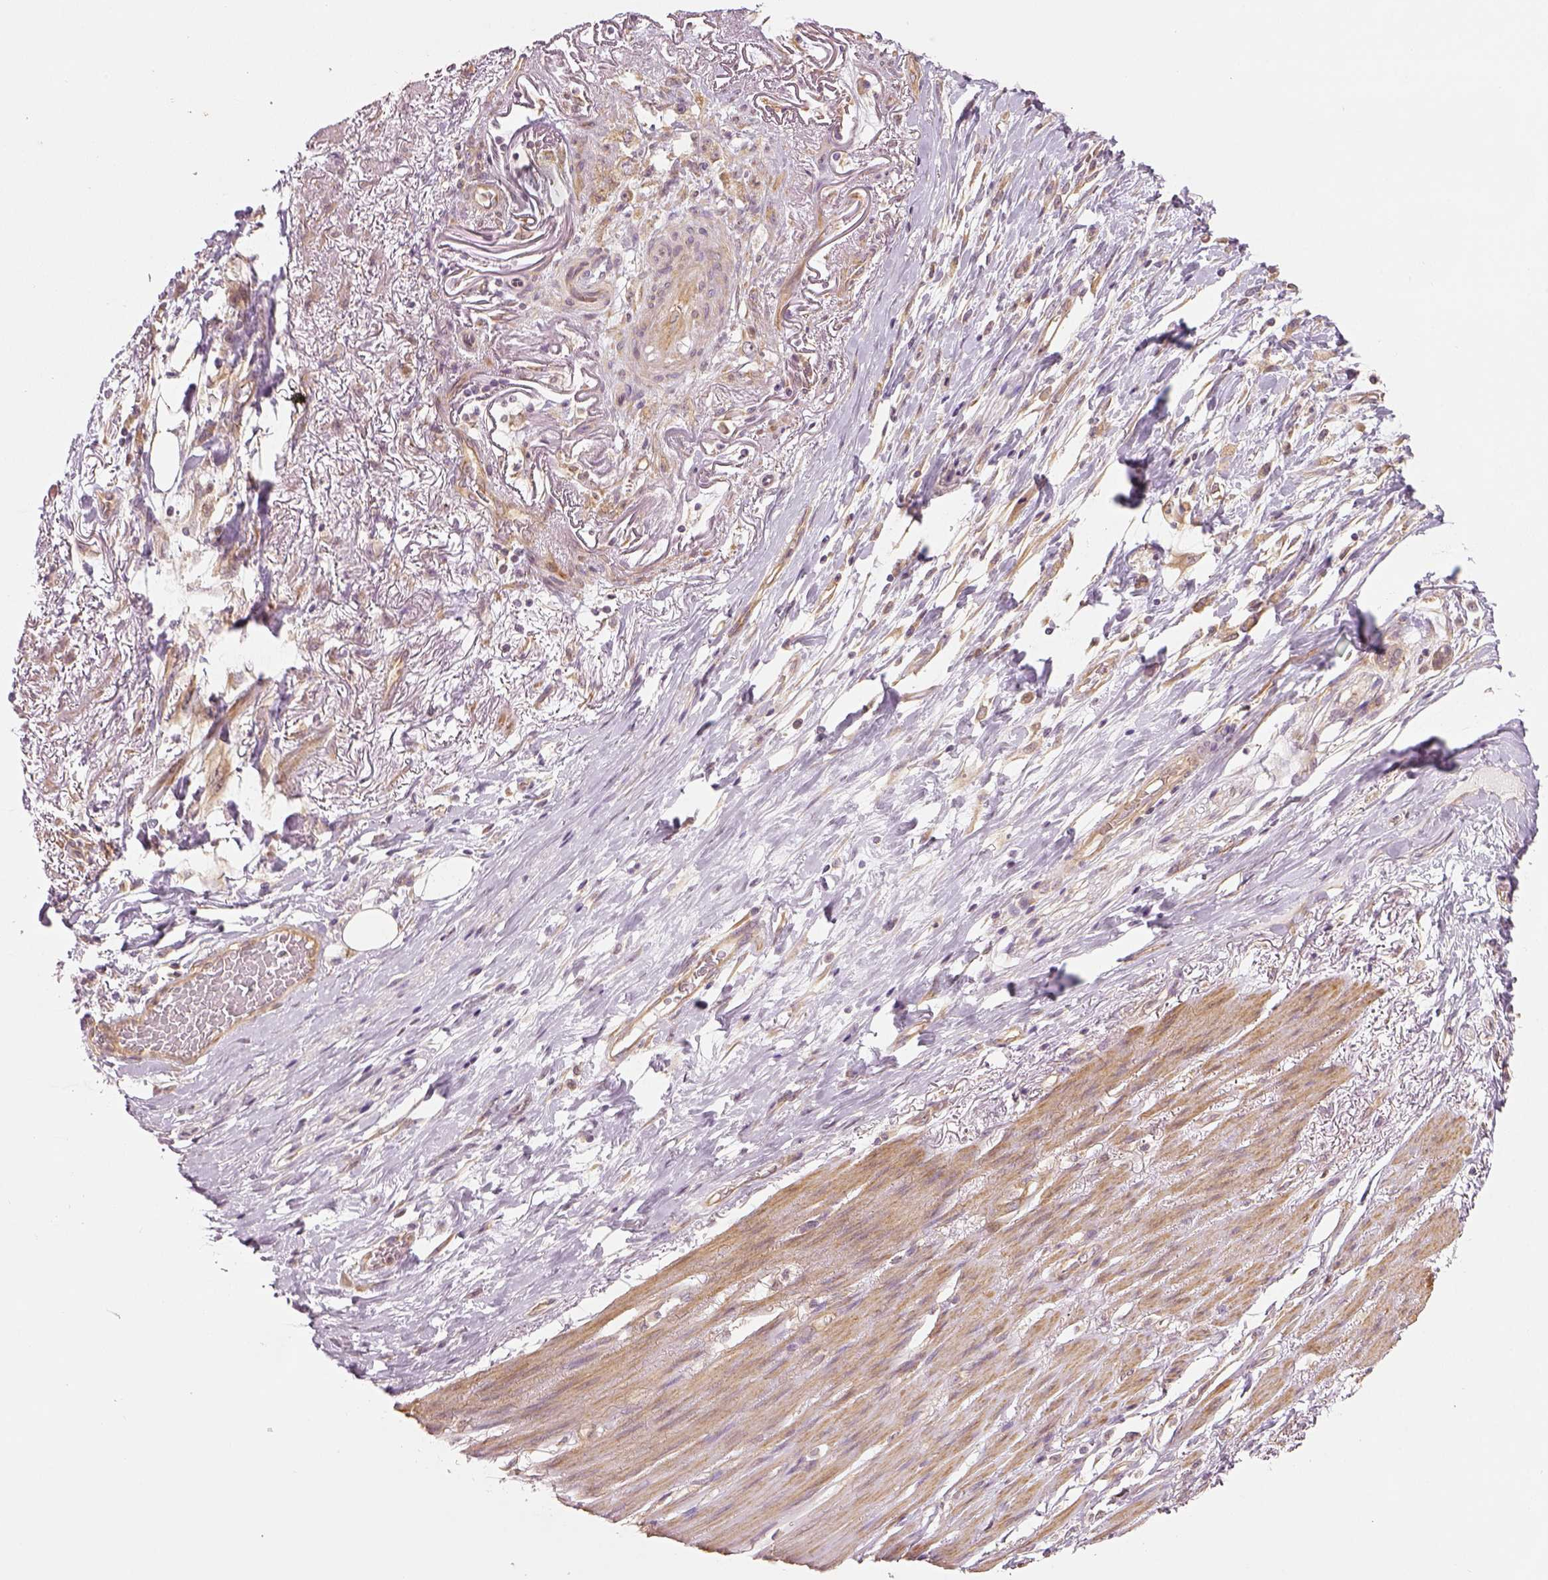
{"staining": {"intensity": "weak", "quantity": ">75%", "location": "cytoplasmic/membranous"}, "tissue": "stomach cancer", "cell_type": "Tumor cells", "image_type": "cancer", "snomed": [{"axis": "morphology", "description": "Adenocarcinoma, NOS"}, {"axis": "topography", "description": "Stomach"}], "caption": "Protein staining reveals weak cytoplasmic/membranous staining in approximately >75% of tumor cells in stomach cancer.", "gene": "PAIP1", "patient": {"sex": "female", "age": 84}}